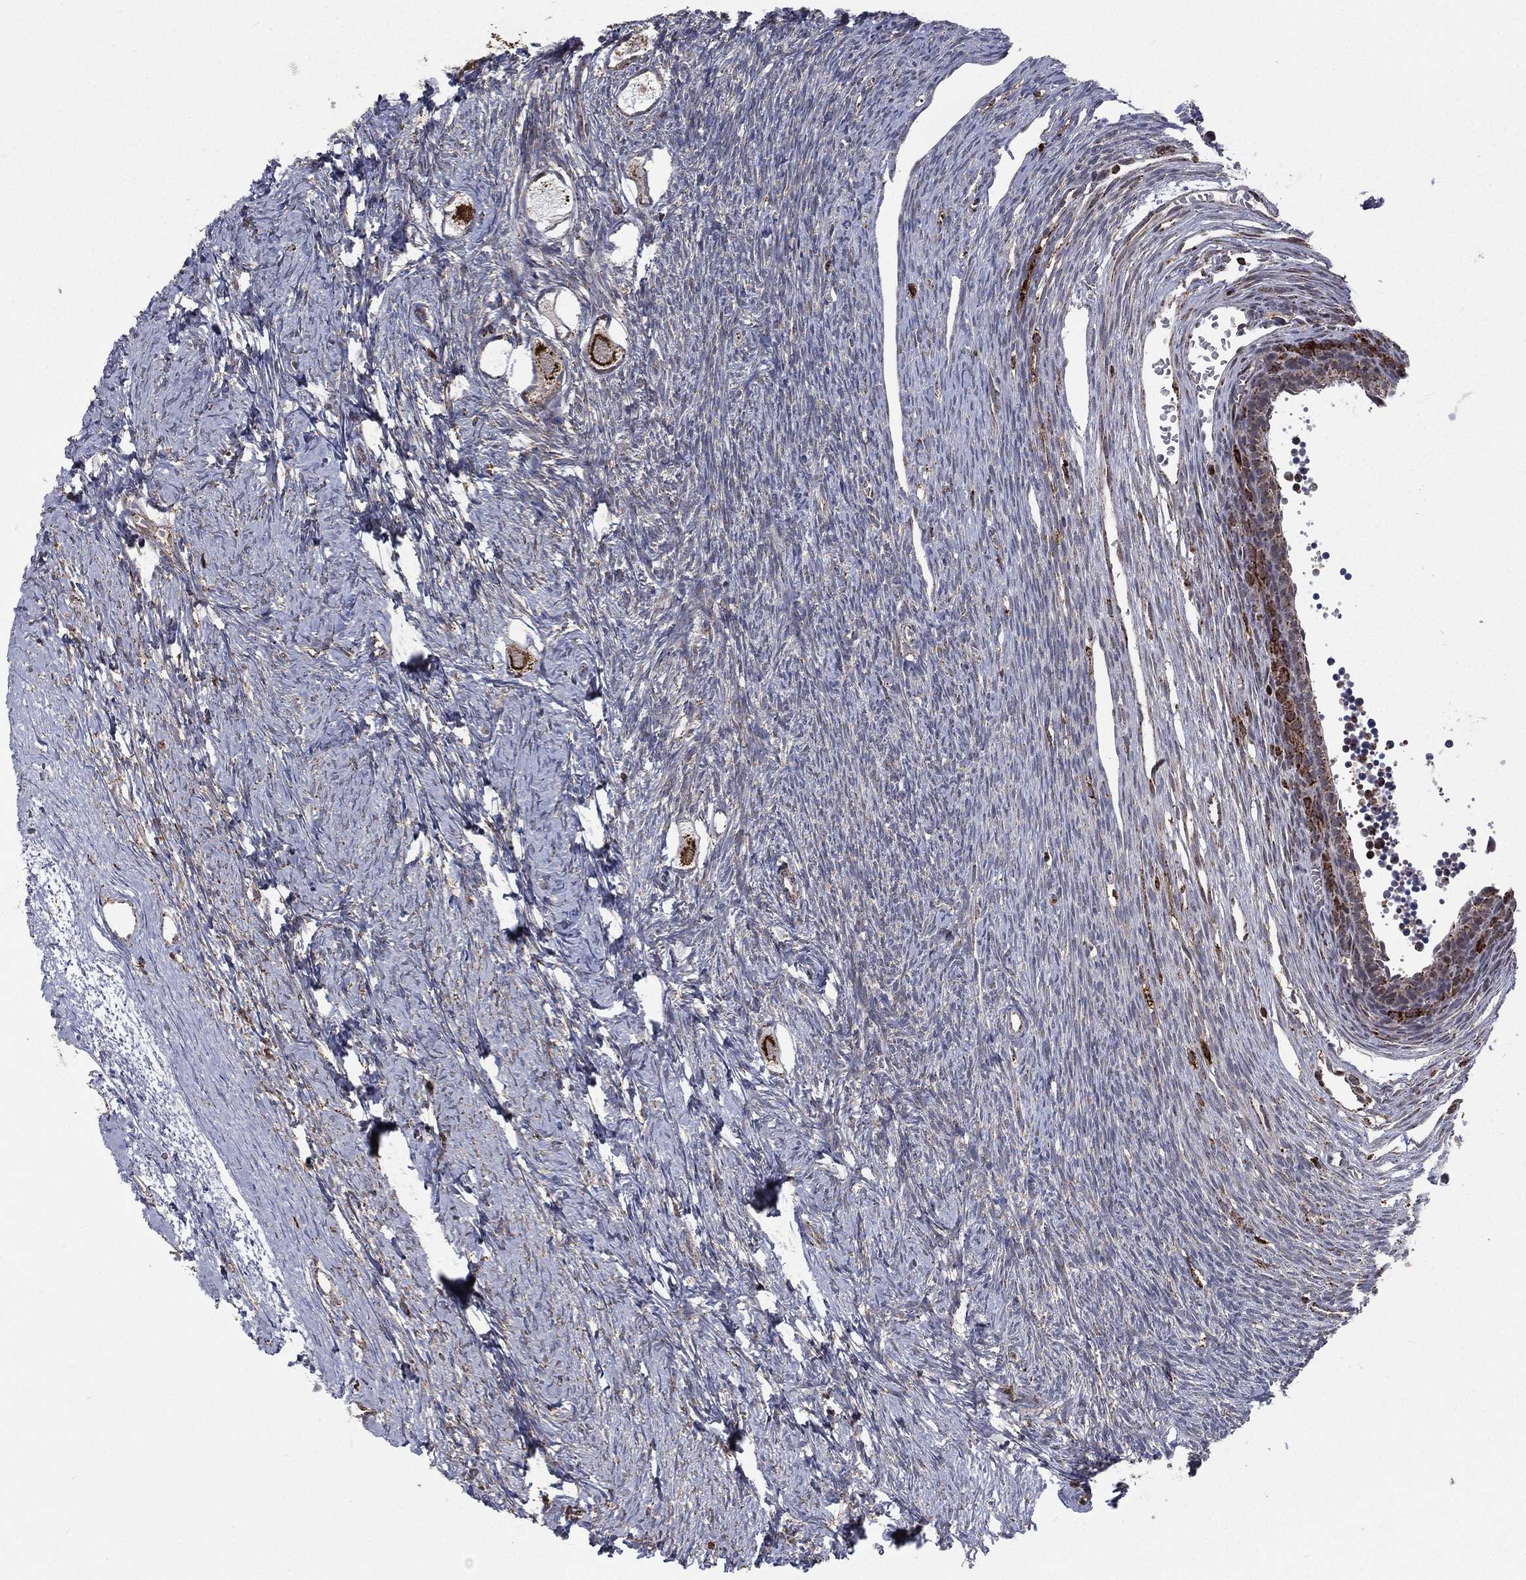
{"staining": {"intensity": "strong", "quantity": ">75%", "location": "cytoplasmic/membranous"}, "tissue": "ovary", "cell_type": "Follicle cells", "image_type": "normal", "snomed": [{"axis": "morphology", "description": "Normal tissue, NOS"}, {"axis": "topography", "description": "Ovary"}], "caption": "Immunohistochemistry photomicrograph of normal human ovary stained for a protein (brown), which displays high levels of strong cytoplasmic/membranous expression in about >75% of follicle cells.", "gene": "RIN3", "patient": {"sex": "female", "age": 27}}